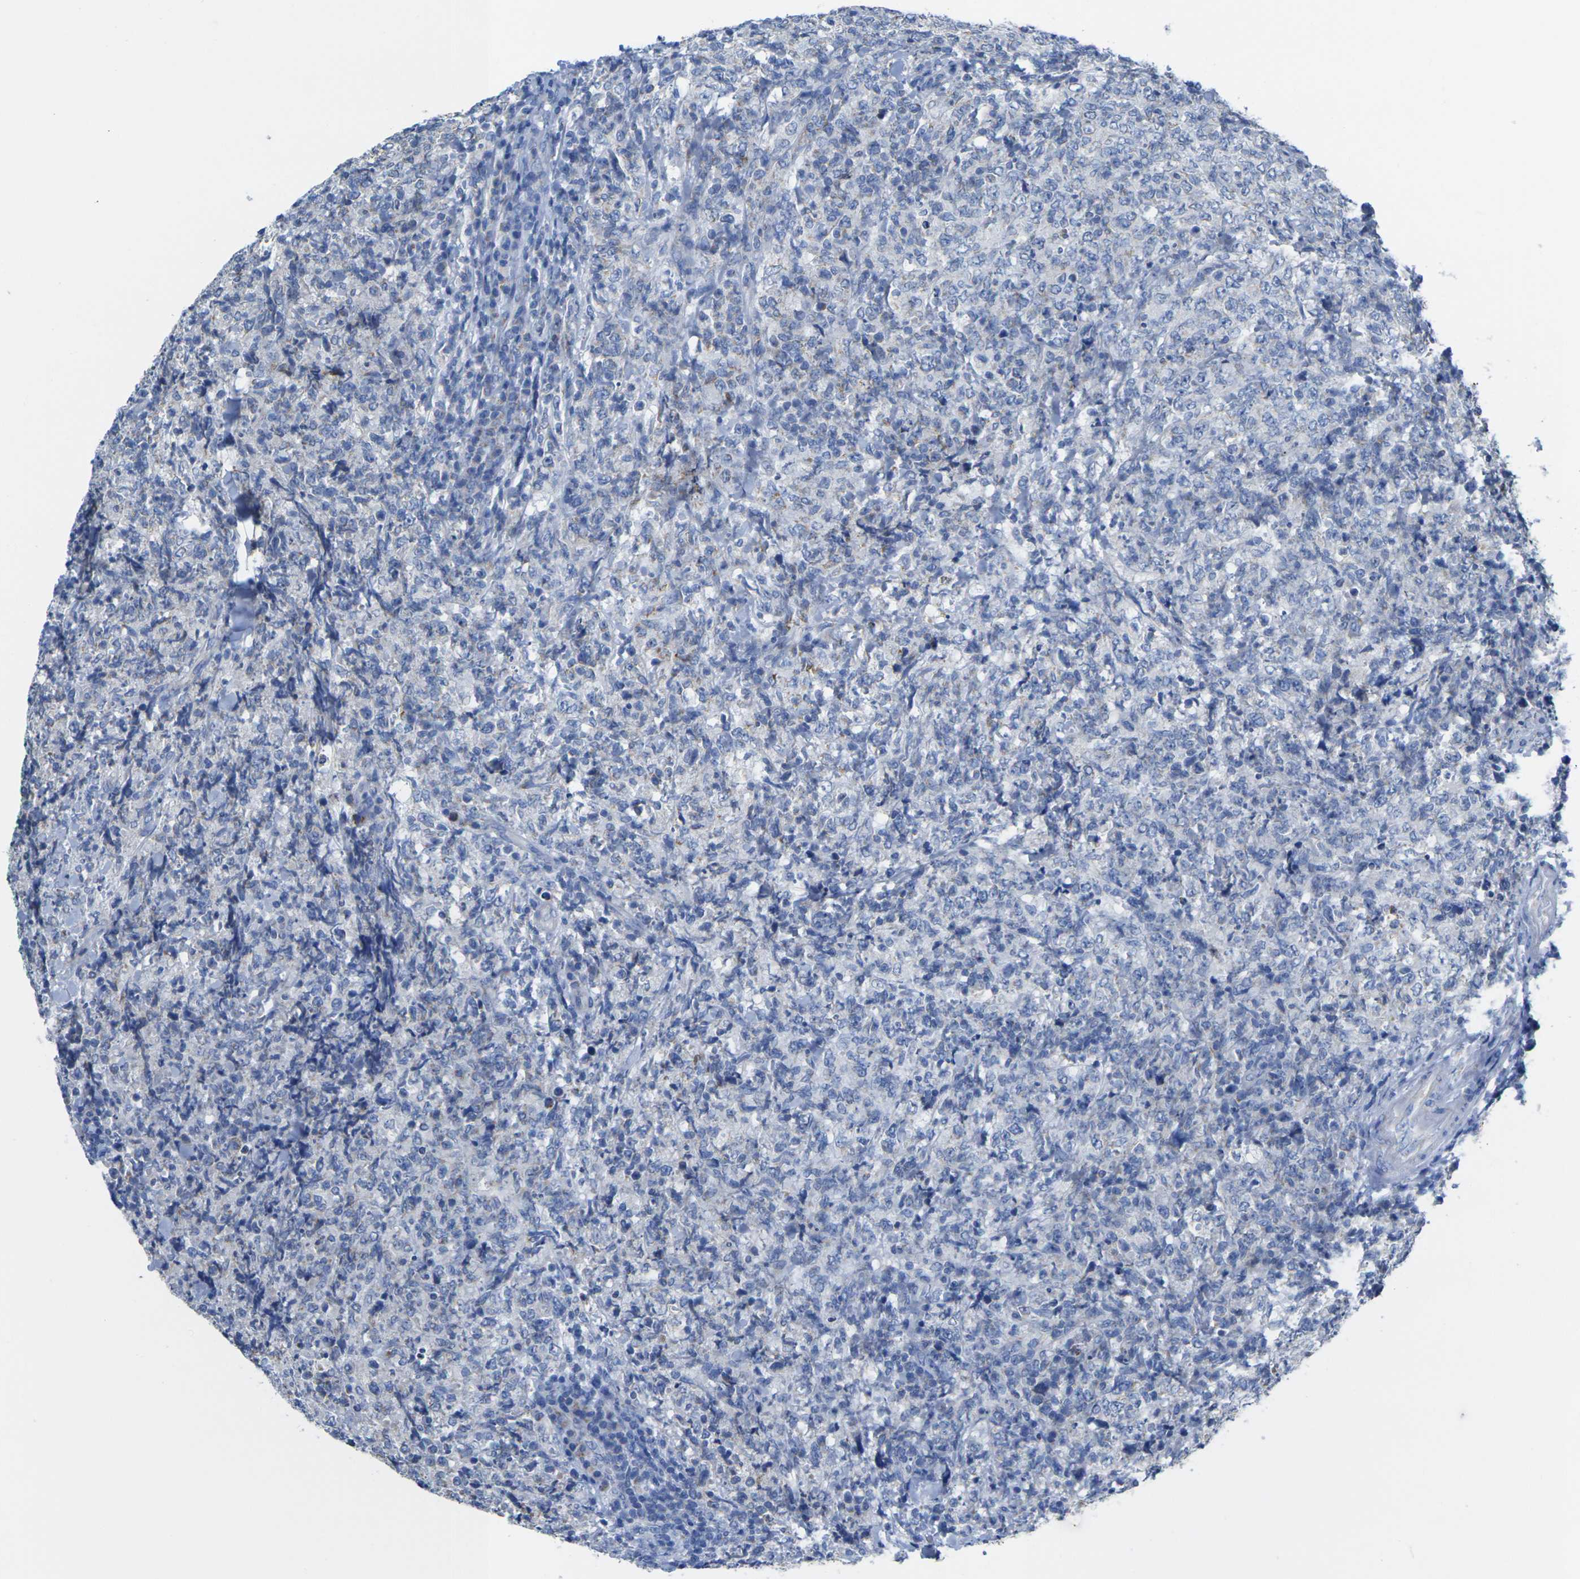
{"staining": {"intensity": "negative", "quantity": "none", "location": "none"}, "tissue": "lymphoma", "cell_type": "Tumor cells", "image_type": "cancer", "snomed": [{"axis": "morphology", "description": "Malignant lymphoma, non-Hodgkin's type, High grade"}, {"axis": "topography", "description": "Tonsil"}], "caption": "Immunohistochemistry (IHC) photomicrograph of neoplastic tissue: human high-grade malignant lymphoma, non-Hodgkin's type stained with DAB demonstrates no significant protein staining in tumor cells.", "gene": "TMEM204", "patient": {"sex": "female", "age": 36}}